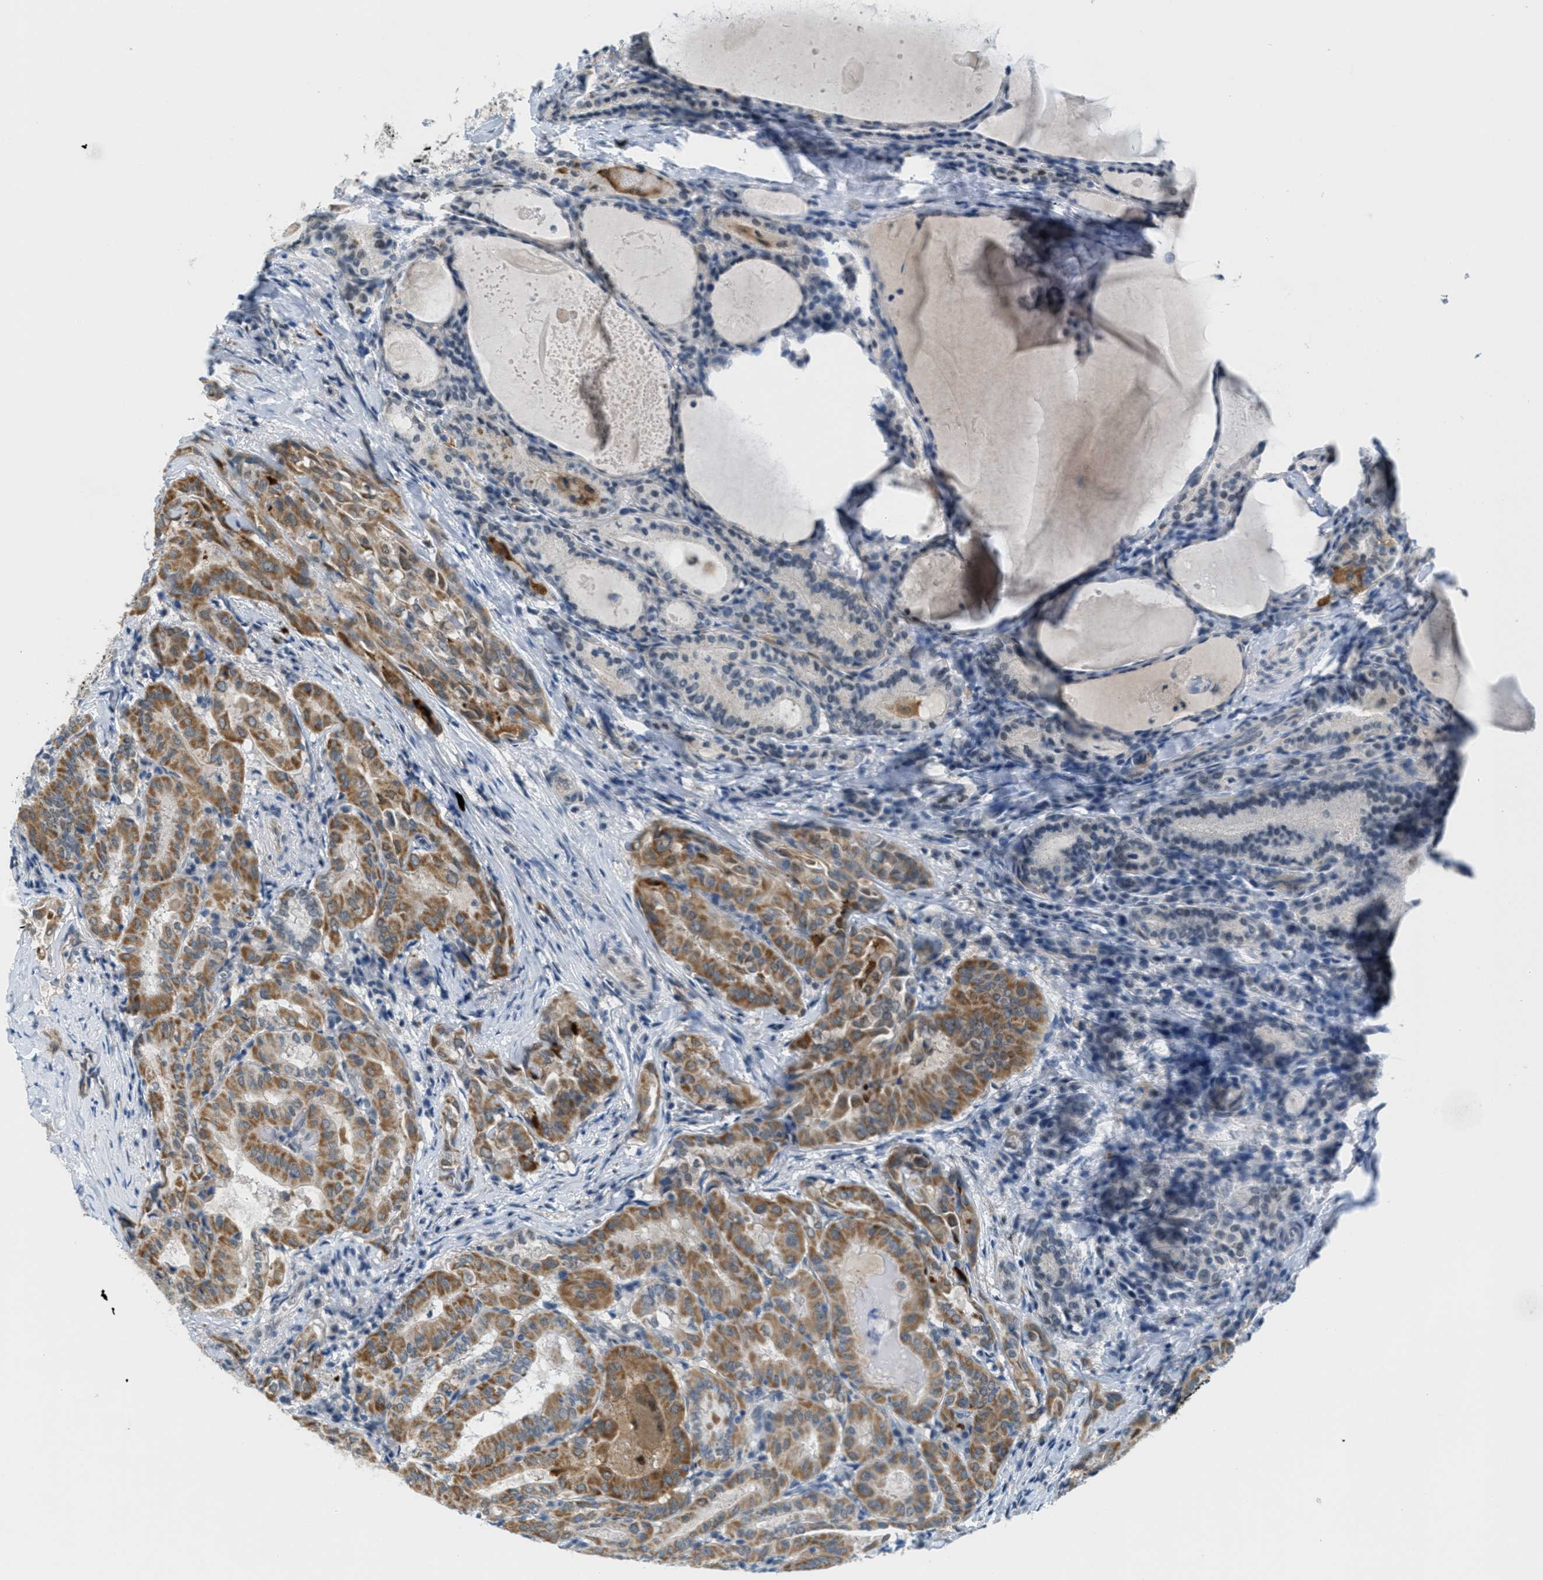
{"staining": {"intensity": "moderate", "quantity": ">75%", "location": "cytoplasmic/membranous"}, "tissue": "thyroid cancer", "cell_type": "Tumor cells", "image_type": "cancer", "snomed": [{"axis": "morphology", "description": "Papillary adenocarcinoma, NOS"}, {"axis": "topography", "description": "Thyroid gland"}], "caption": "This is an image of IHC staining of thyroid papillary adenocarcinoma, which shows moderate positivity in the cytoplasmic/membranous of tumor cells.", "gene": "HS3ST2", "patient": {"sex": "female", "age": 42}}